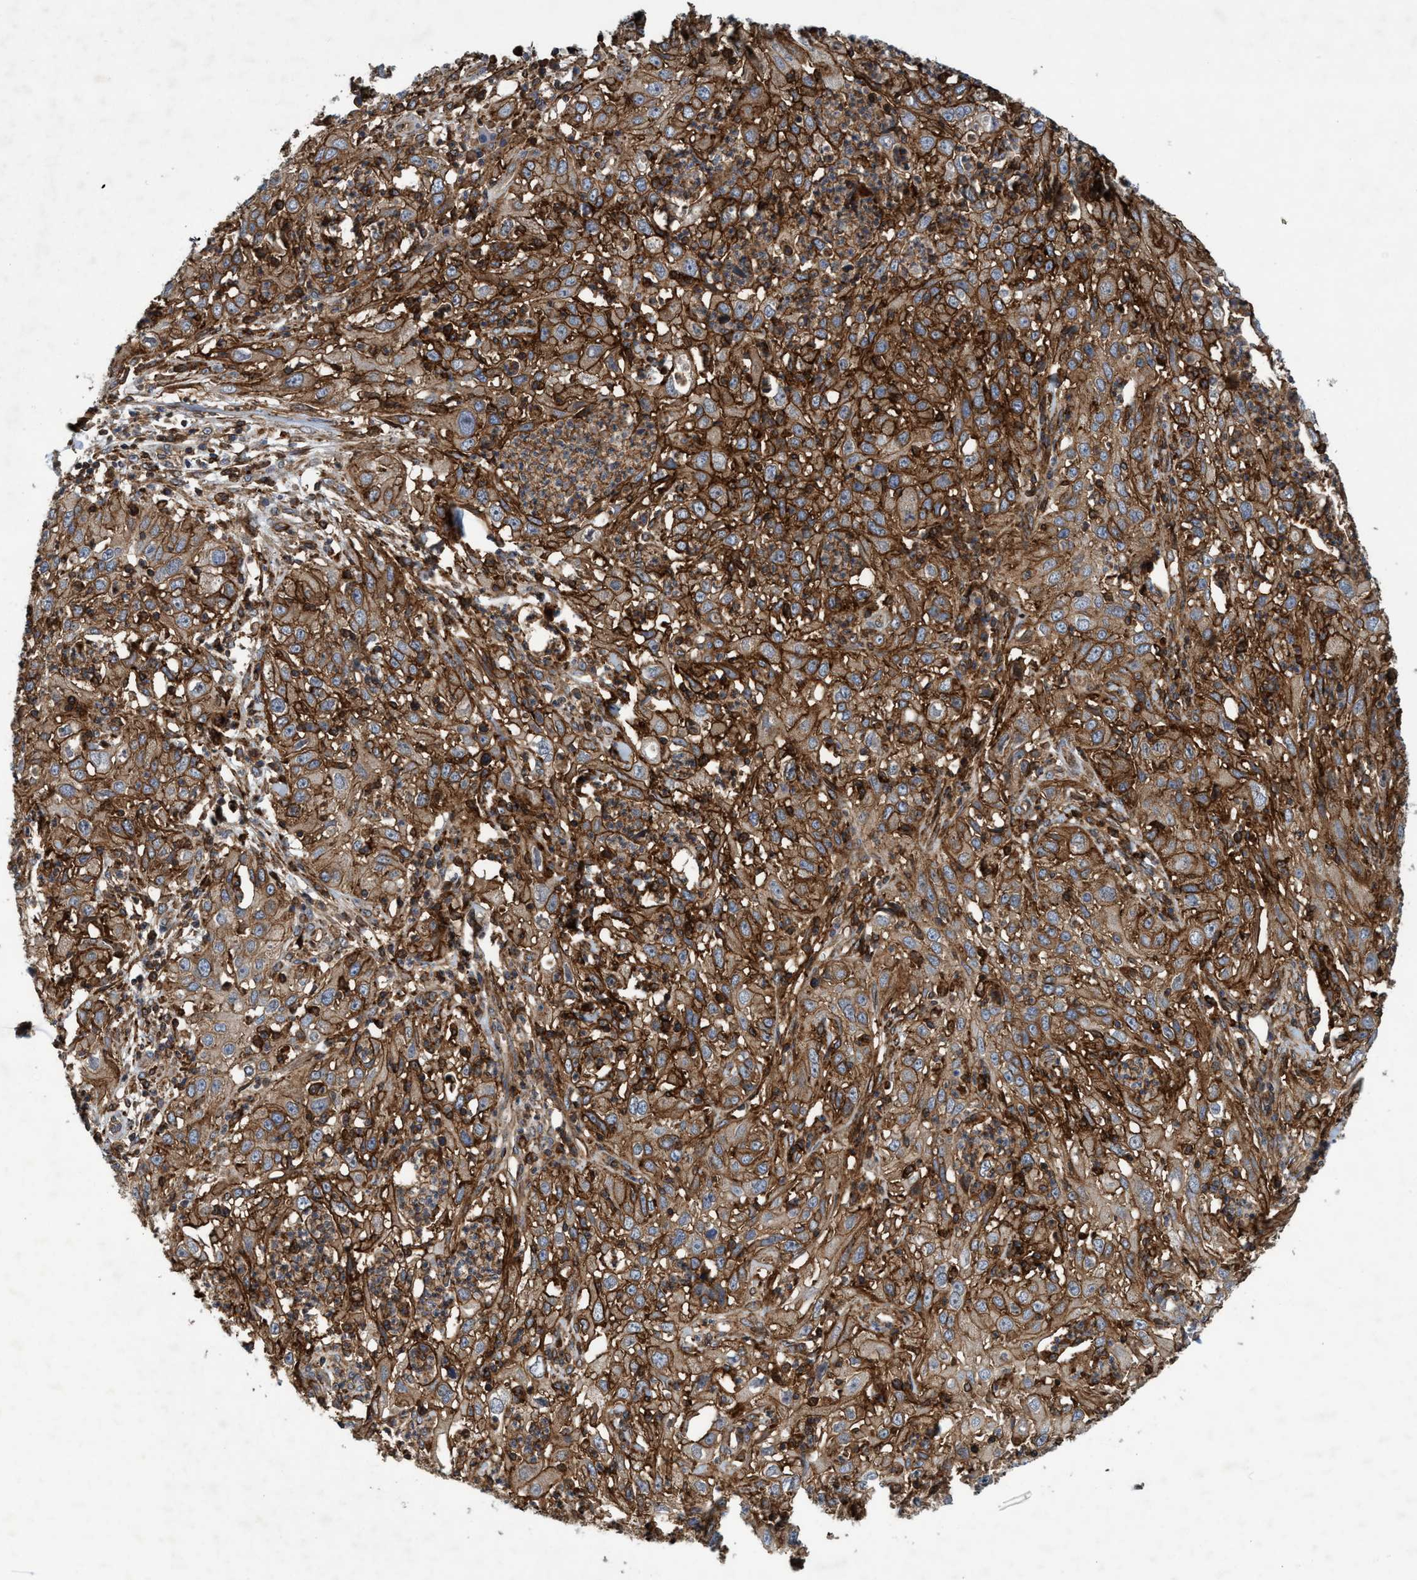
{"staining": {"intensity": "moderate", "quantity": ">75%", "location": "cytoplasmic/membranous"}, "tissue": "cervical cancer", "cell_type": "Tumor cells", "image_type": "cancer", "snomed": [{"axis": "morphology", "description": "Squamous cell carcinoma, NOS"}, {"axis": "topography", "description": "Cervix"}], "caption": "Immunohistochemical staining of cervical cancer (squamous cell carcinoma) reveals moderate cytoplasmic/membranous protein expression in about >75% of tumor cells.", "gene": "SLC16A3", "patient": {"sex": "female", "age": 32}}